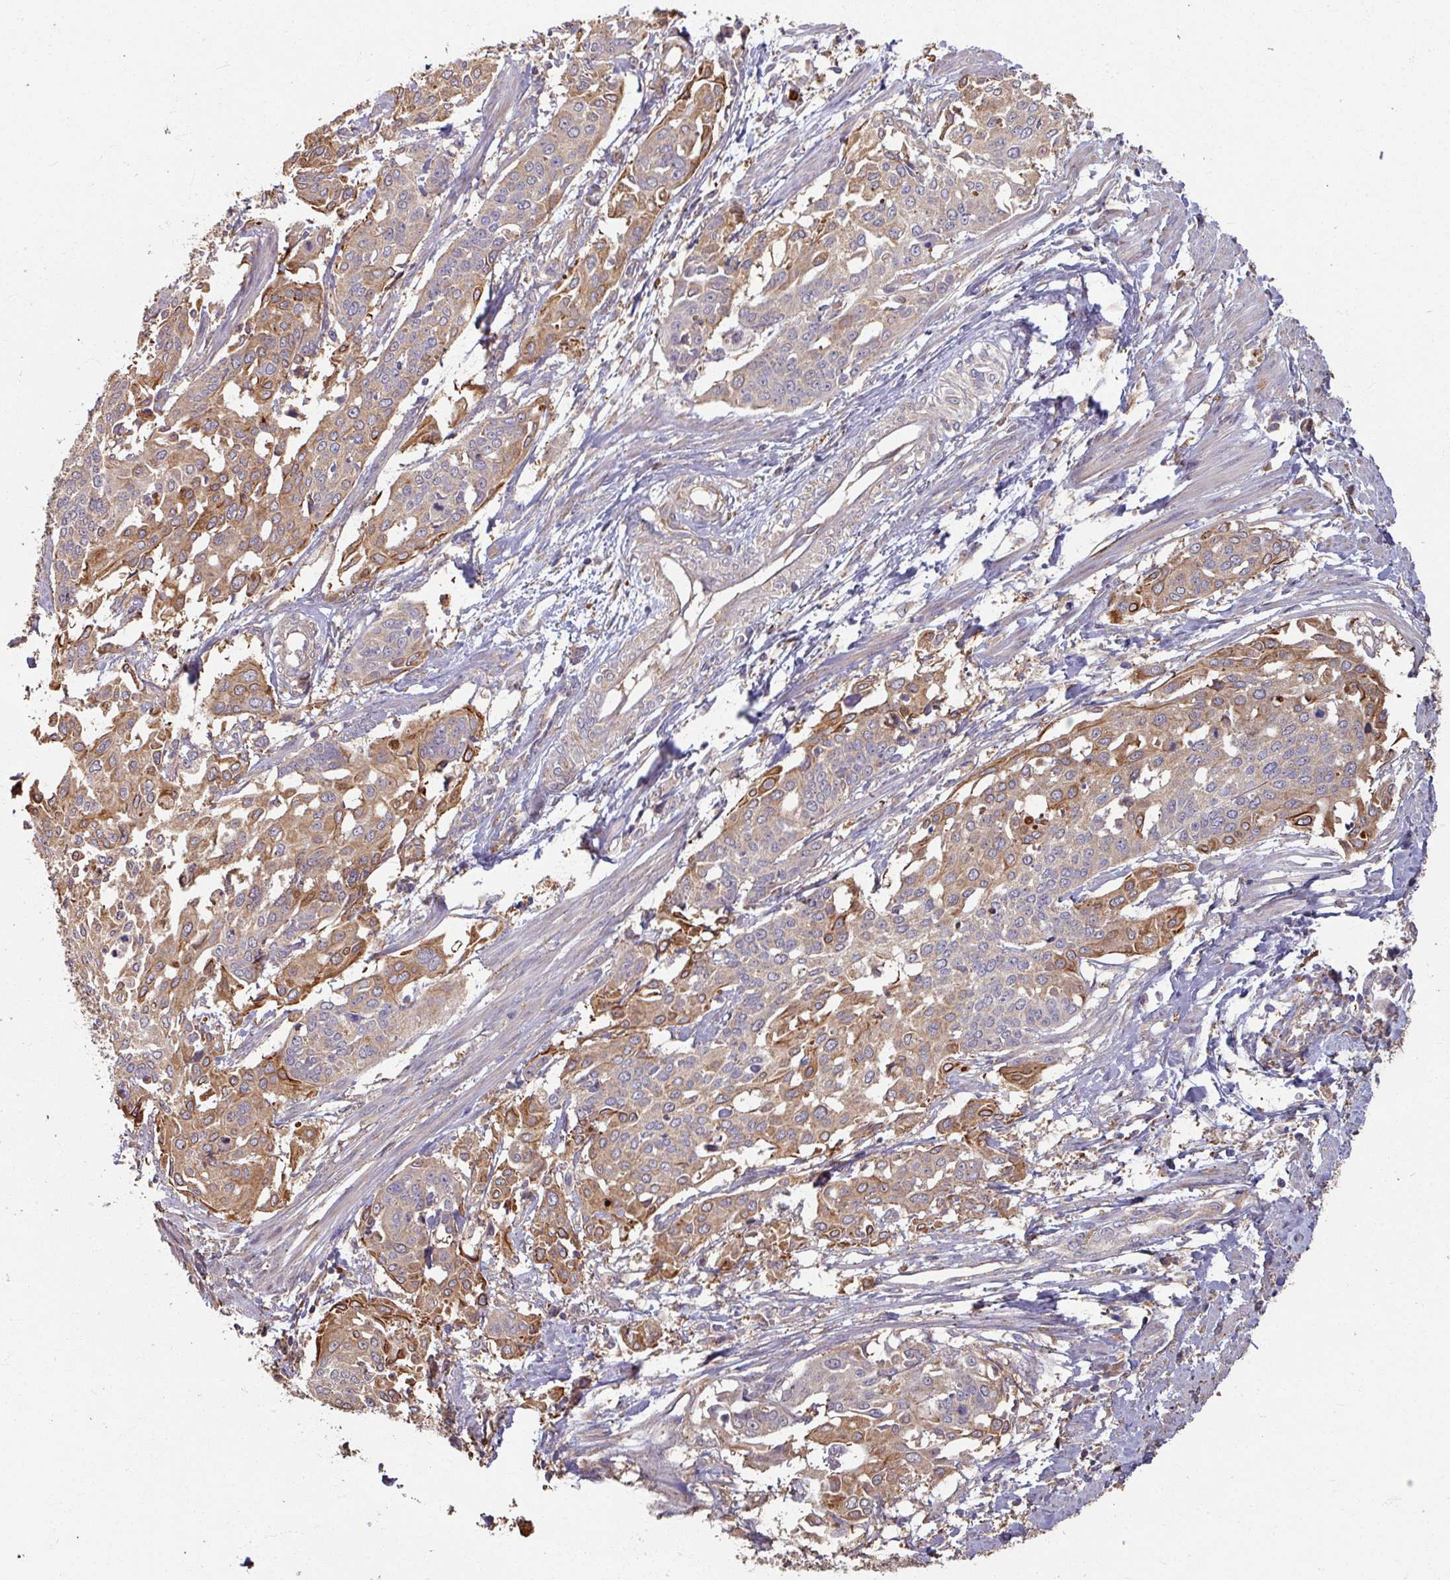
{"staining": {"intensity": "negative", "quantity": "none", "location": "none"}, "tissue": "cervical cancer", "cell_type": "Tumor cells", "image_type": "cancer", "snomed": [{"axis": "morphology", "description": "Squamous cell carcinoma, NOS"}, {"axis": "topography", "description": "Cervix"}], "caption": "The immunohistochemistry image has no significant expression in tumor cells of cervical cancer (squamous cell carcinoma) tissue.", "gene": "CCDC68", "patient": {"sex": "female", "age": 44}}